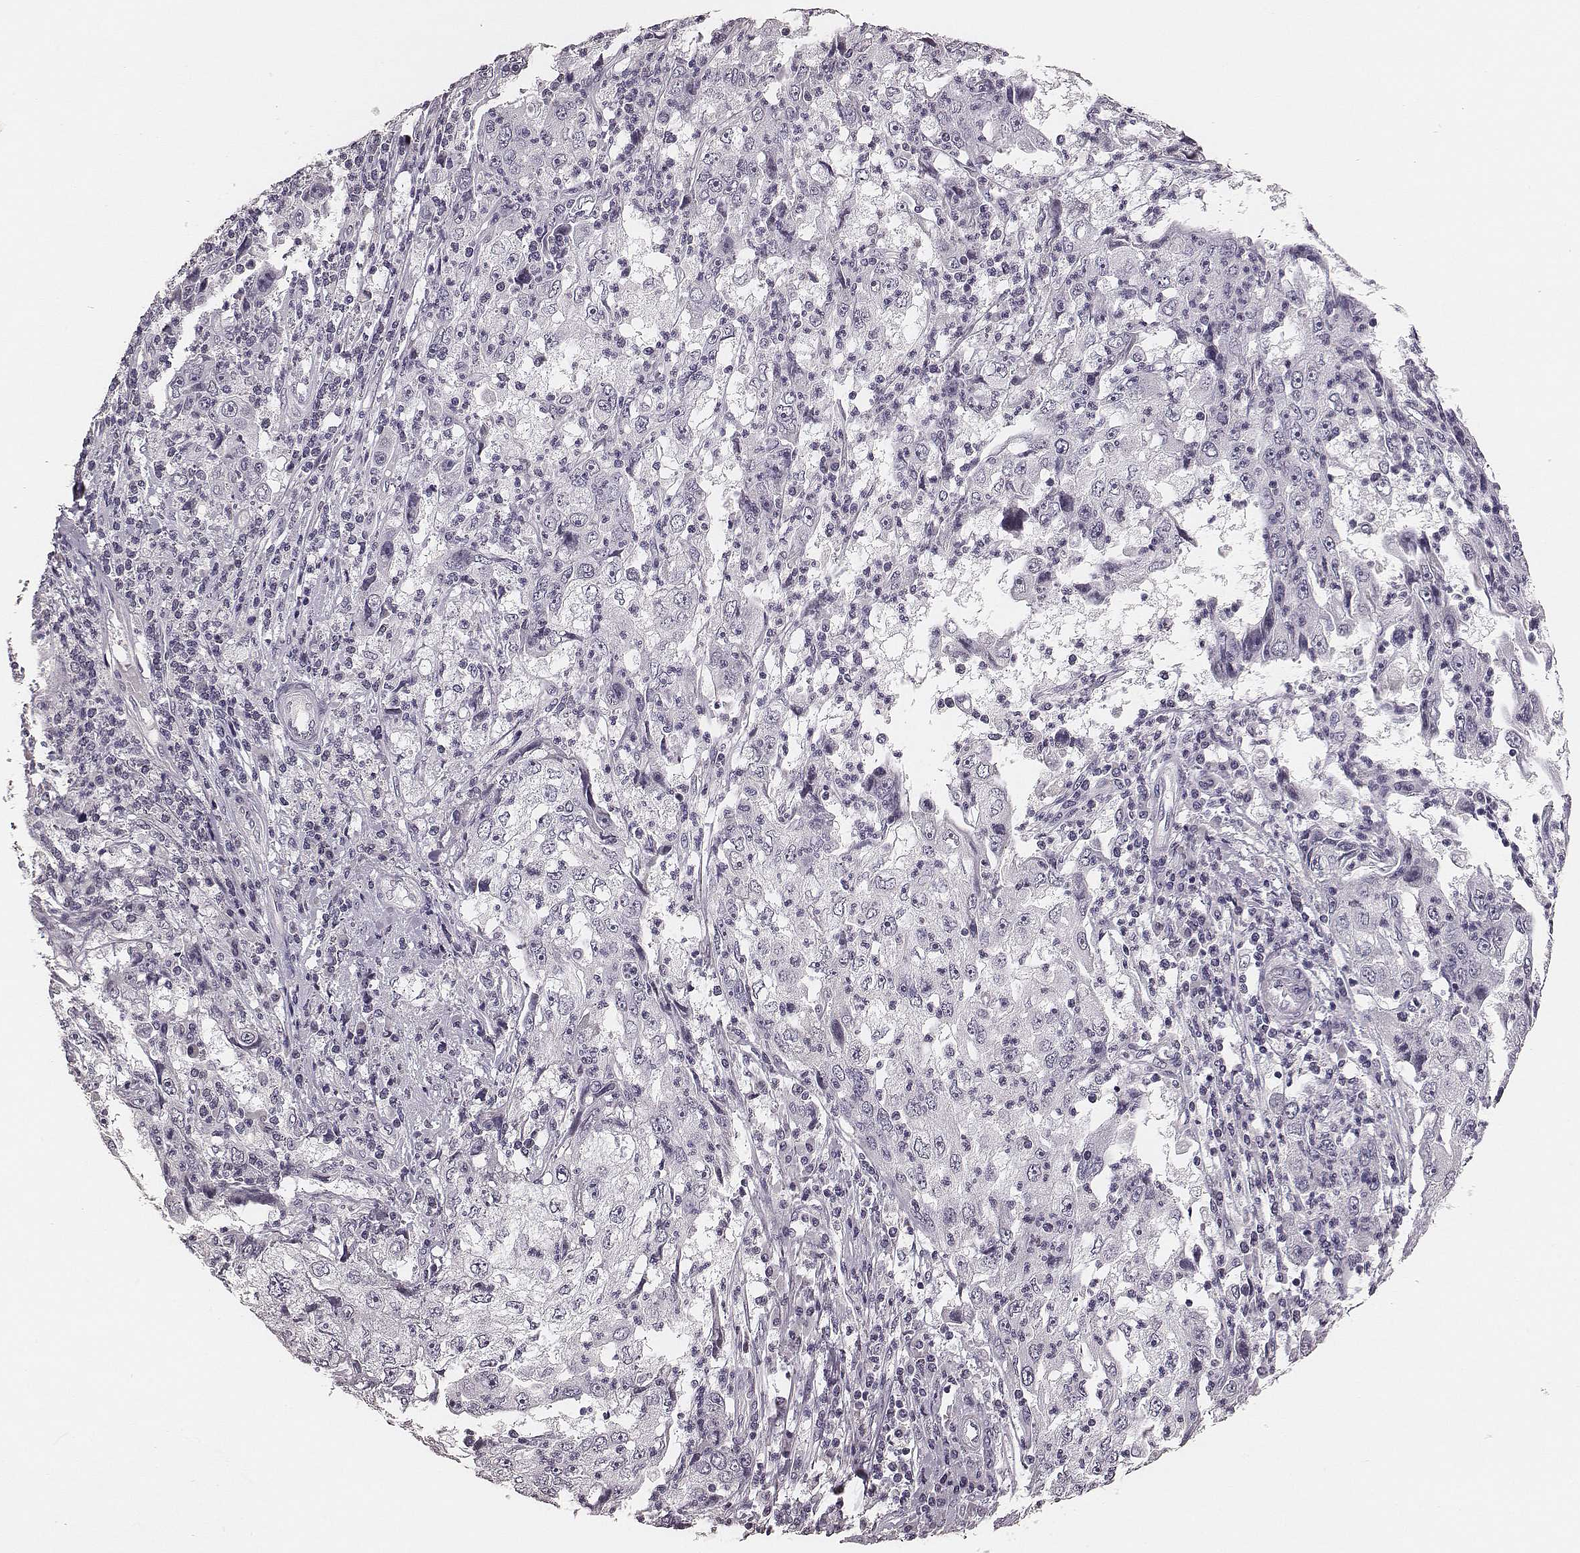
{"staining": {"intensity": "negative", "quantity": "none", "location": "none"}, "tissue": "cervical cancer", "cell_type": "Tumor cells", "image_type": "cancer", "snomed": [{"axis": "morphology", "description": "Squamous cell carcinoma, NOS"}, {"axis": "topography", "description": "Cervix"}], "caption": "Immunohistochemistry histopathology image of neoplastic tissue: human squamous cell carcinoma (cervical) stained with DAB (3,3'-diaminobenzidine) displays no significant protein staining in tumor cells. (Brightfield microscopy of DAB IHC at high magnification).", "gene": "CSHL1", "patient": {"sex": "female", "age": 36}}